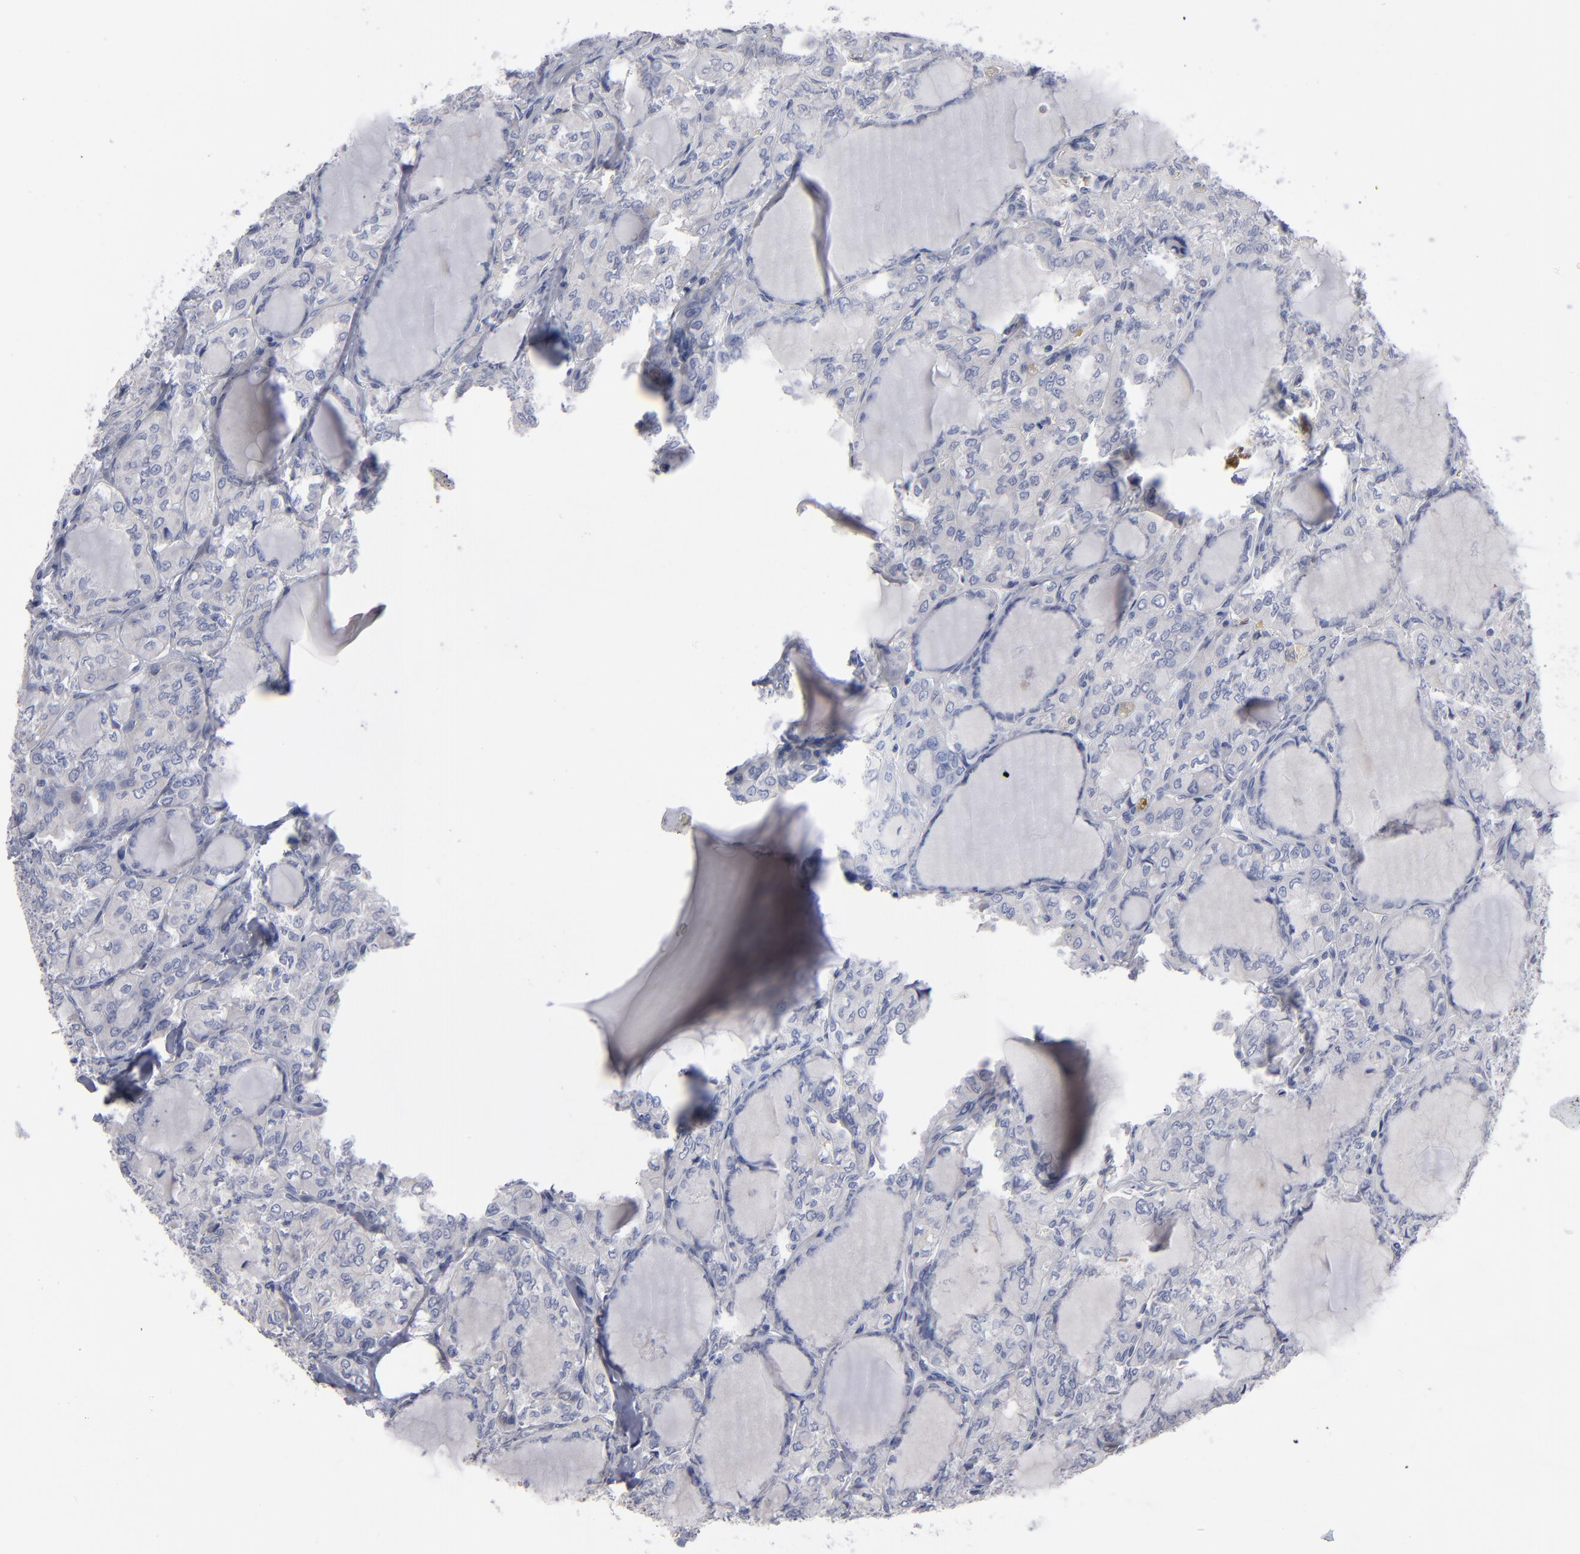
{"staining": {"intensity": "negative", "quantity": "none", "location": "none"}, "tissue": "thyroid cancer", "cell_type": "Tumor cells", "image_type": "cancer", "snomed": [{"axis": "morphology", "description": "Papillary adenocarcinoma, NOS"}, {"axis": "topography", "description": "Thyroid gland"}], "caption": "Tumor cells show no significant protein expression in papillary adenocarcinoma (thyroid). (DAB (3,3'-diaminobenzidine) immunohistochemistry visualized using brightfield microscopy, high magnification).", "gene": "RPH3A", "patient": {"sex": "male", "age": 20}}